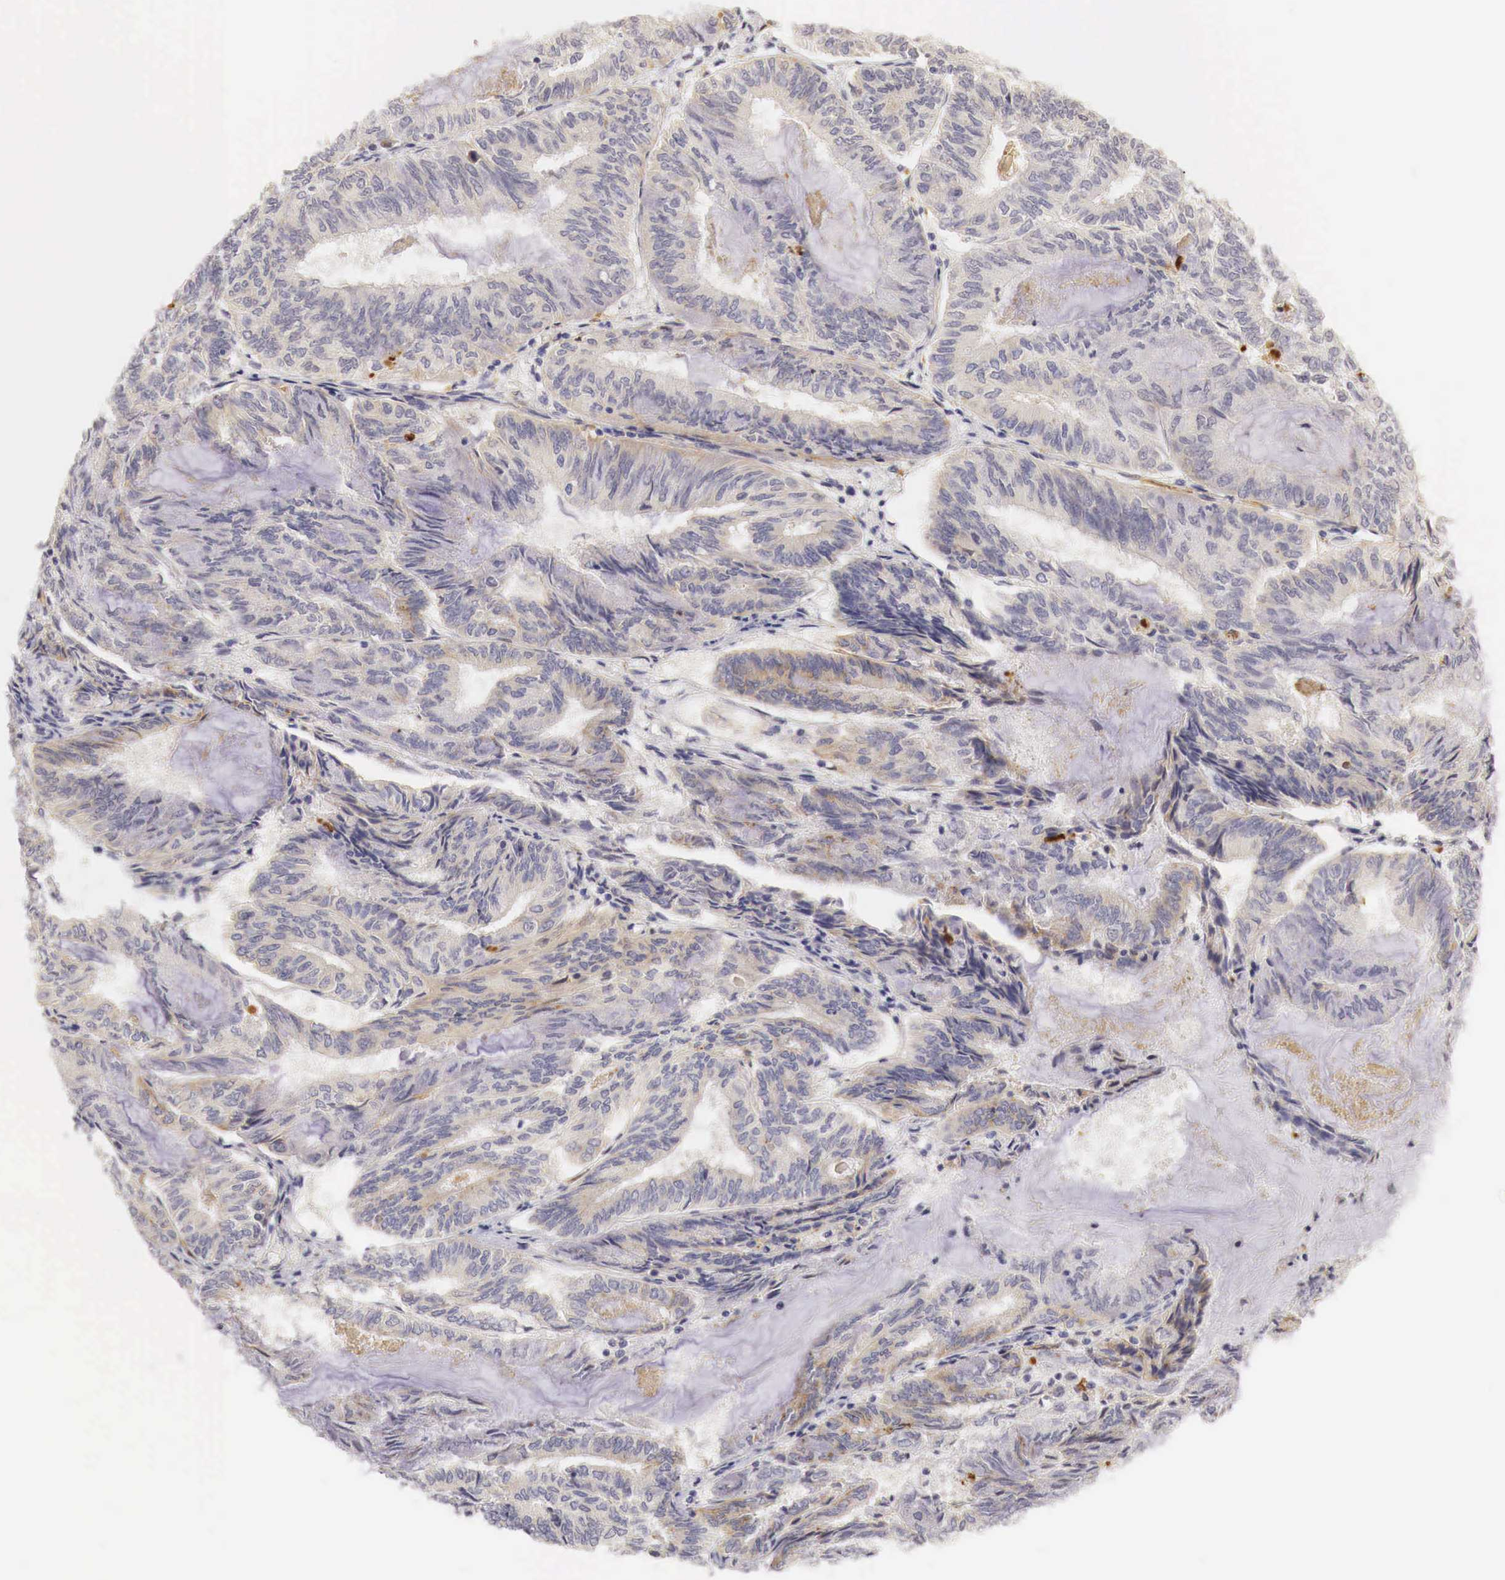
{"staining": {"intensity": "negative", "quantity": "none", "location": "none"}, "tissue": "endometrial cancer", "cell_type": "Tumor cells", "image_type": "cancer", "snomed": [{"axis": "morphology", "description": "Adenocarcinoma, NOS"}, {"axis": "topography", "description": "Endometrium"}], "caption": "Protein analysis of endometrial cancer (adenocarcinoma) demonstrates no significant staining in tumor cells.", "gene": "CASP3", "patient": {"sex": "female", "age": 59}}